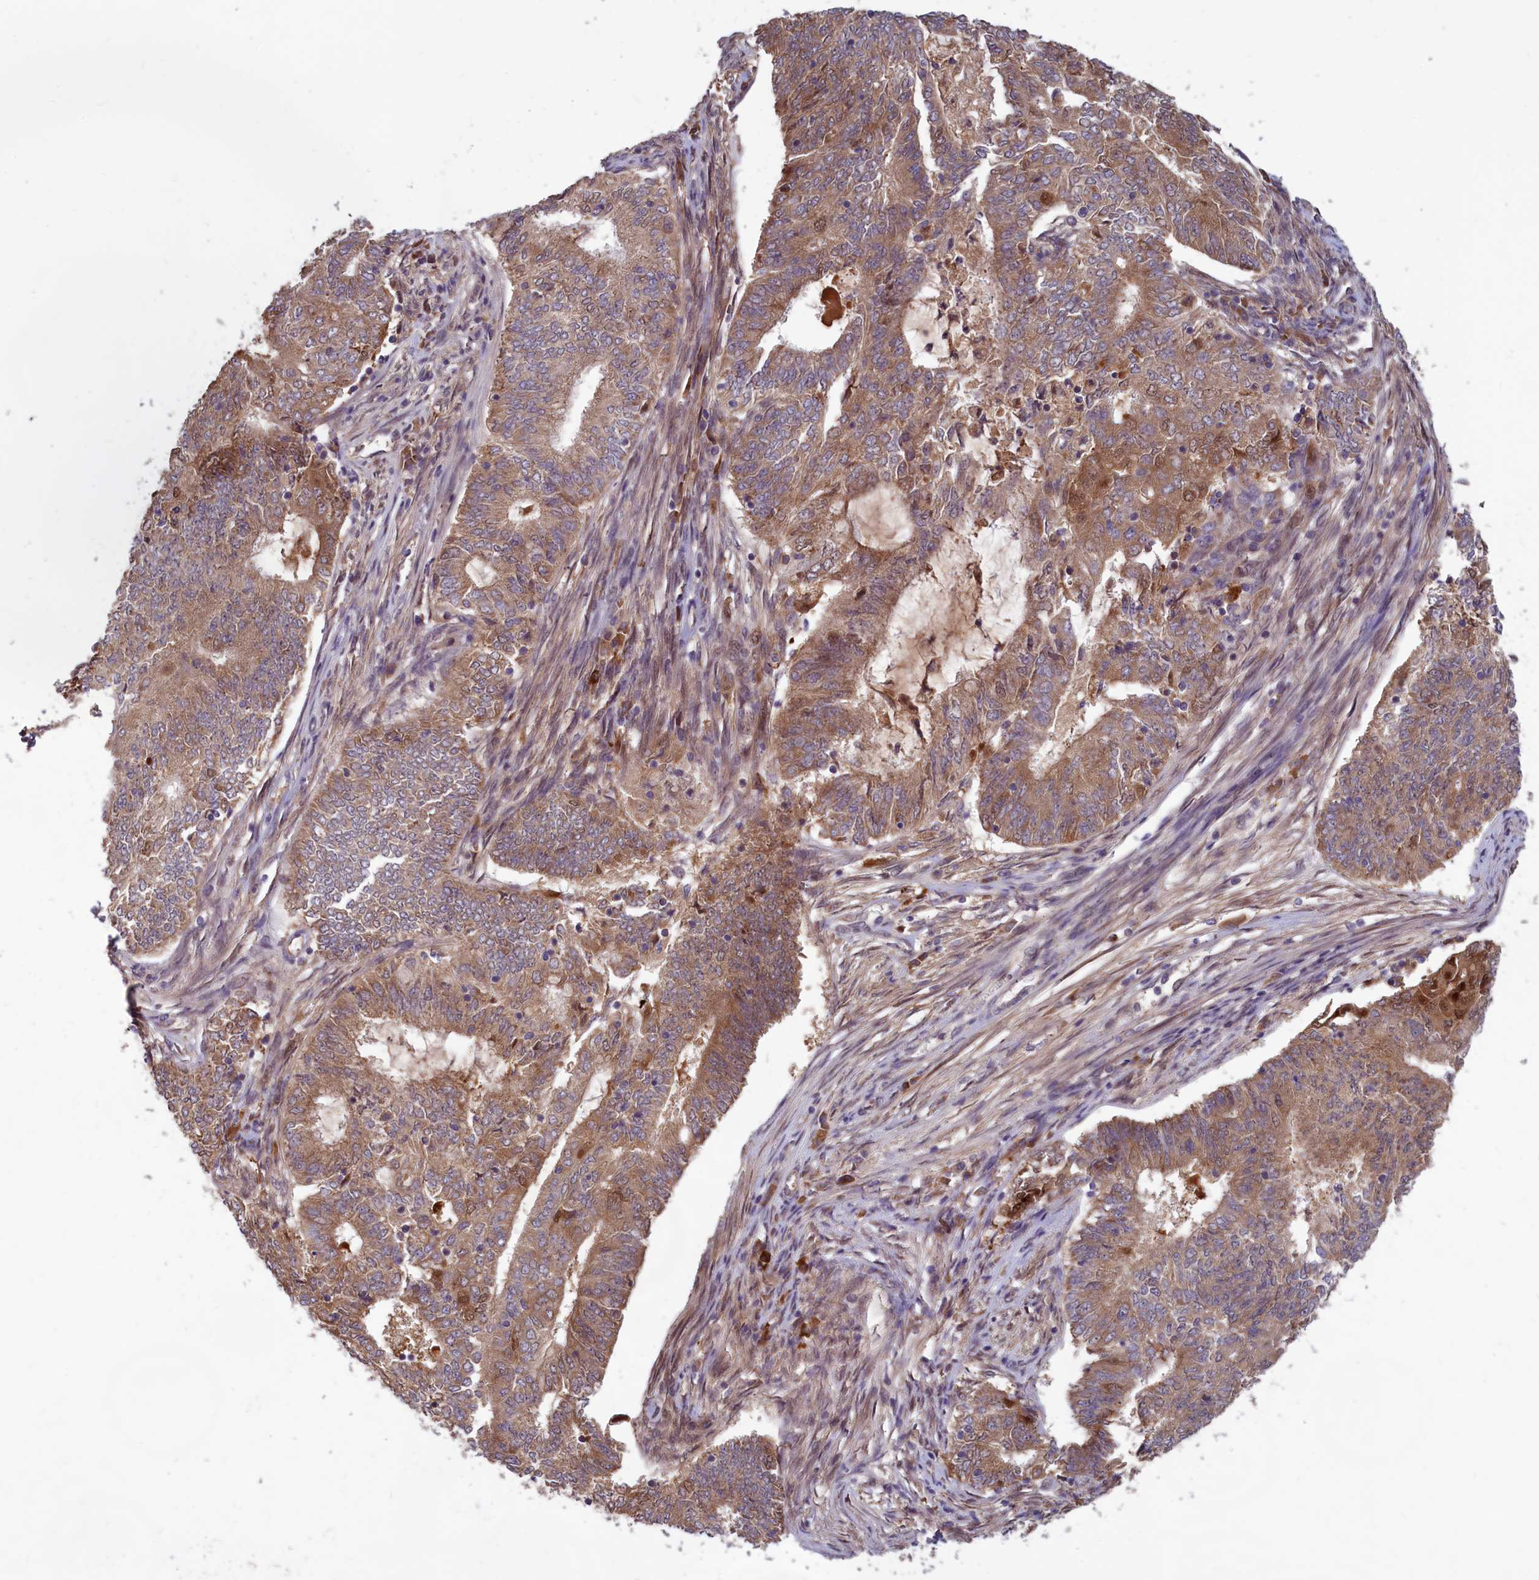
{"staining": {"intensity": "moderate", "quantity": ">75%", "location": "cytoplasmic/membranous"}, "tissue": "endometrial cancer", "cell_type": "Tumor cells", "image_type": "cancer", "snomed": [{"axis": "morphology", "description": "Adenocarcinoma, NOS"}, {"axis": "topography", "description": "Endometrium"}], "caption": "This is a micrograph of immunohistochemistry staining of endometrial cancer, which shows moderate positivity in the cytoplasmic/membranous of tumor cells.", "gene": "CCDC15", "patient": {"sex": "female", "age": 62}}